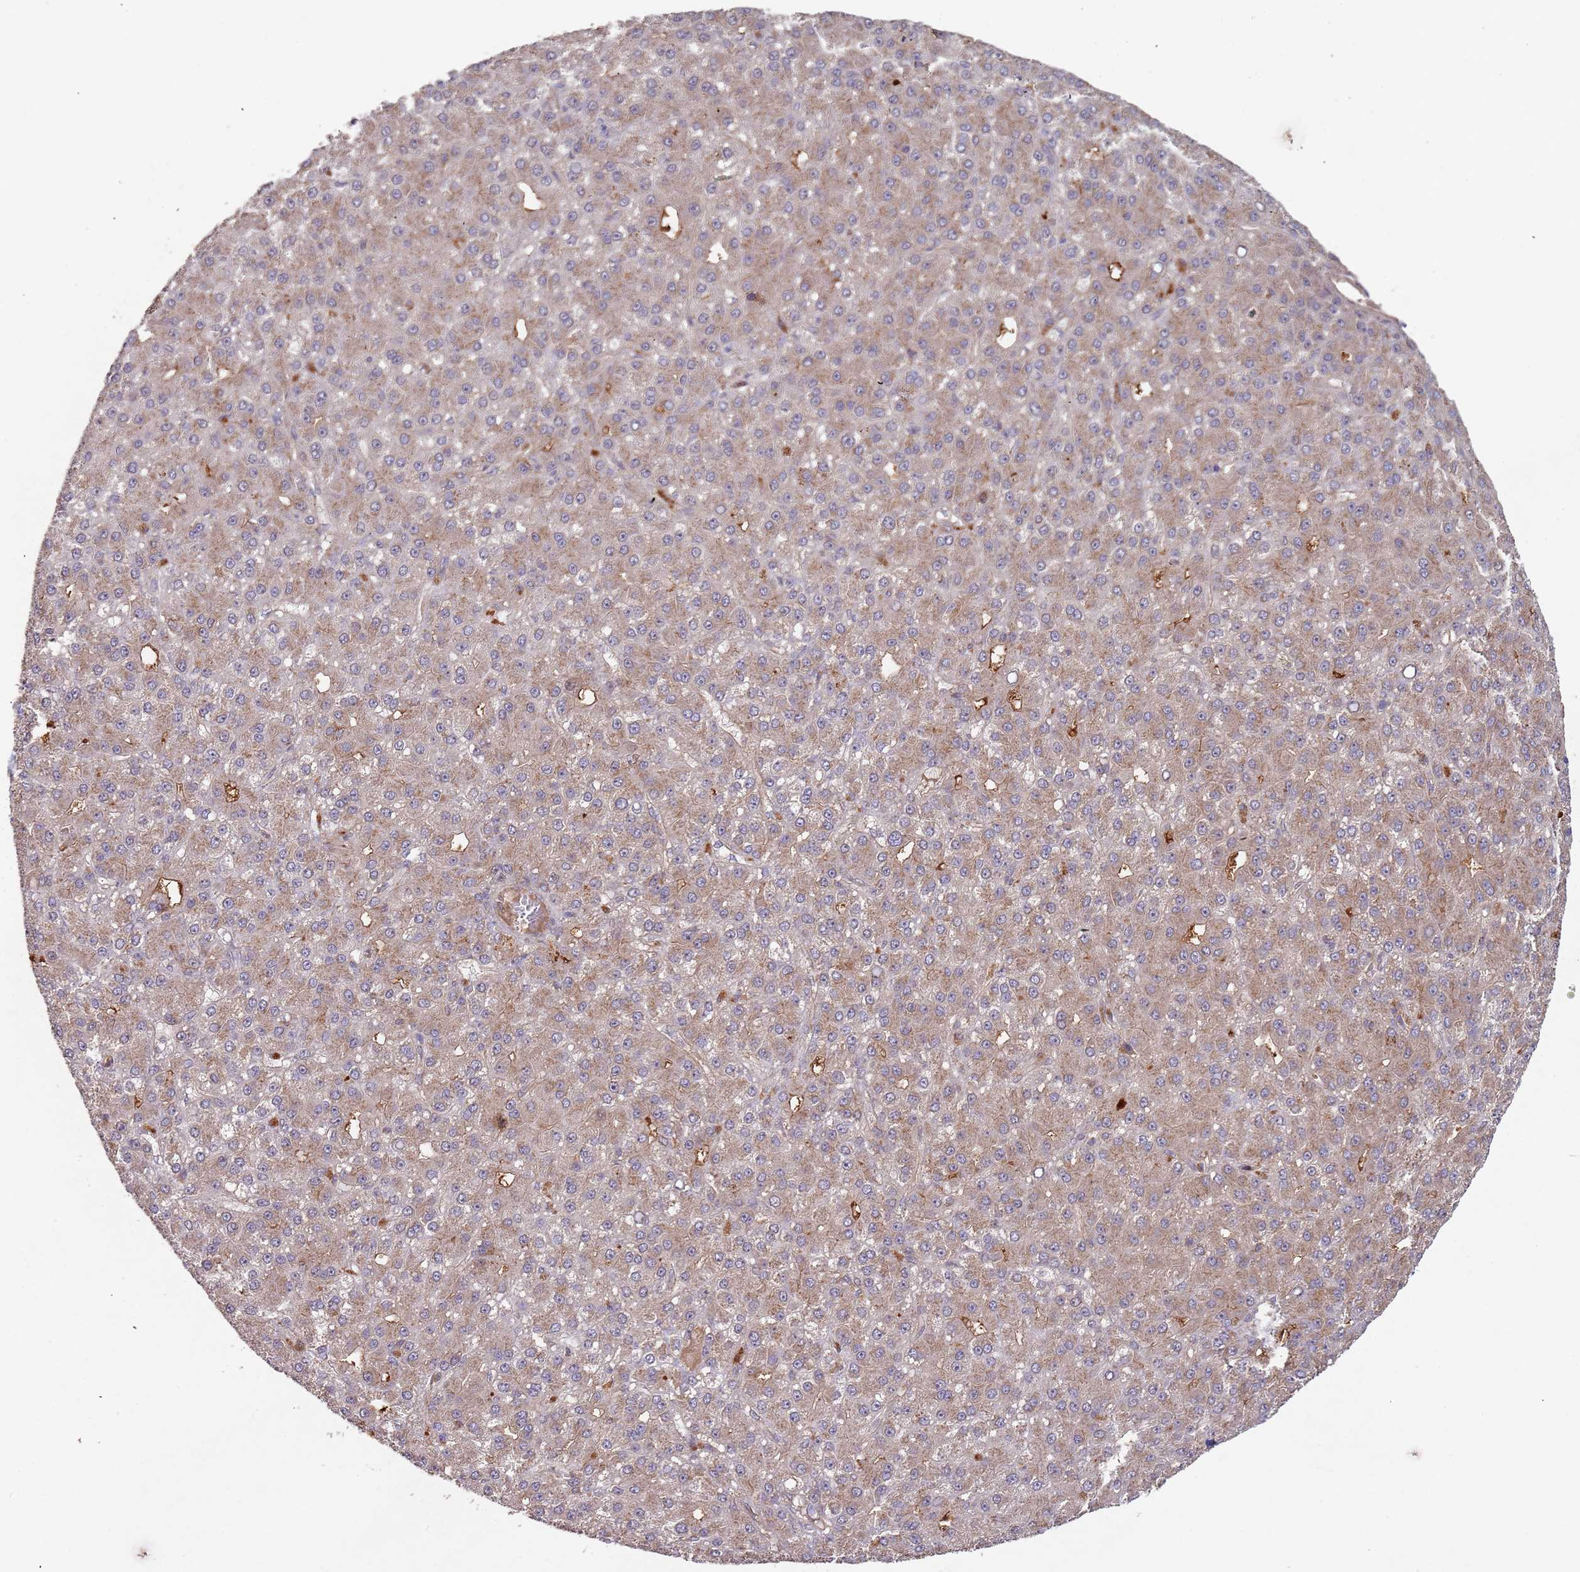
{"staining": {"intensity": "weak", "quantity": ">75%", "location": "cytoplasmic/membranous"}, "tissue": "liver cancer", "cell_type": "Tumor cells", "image_type": "cancer", "snomed": [{"axis": "morphology", "description": "Carcinoma, Hepatocellular, NOS"}, {"axis": "topography", "description": "Liver"}], "caption": "Human liver cancer (hepatocellular carcinoma) stained for a protein (brown) reveals weak cytoplasmic/membranous positive expression in about >75% of tumor cells.", "gene": "KANSL1L", "patient": {"sex": "male", "age": 67}}